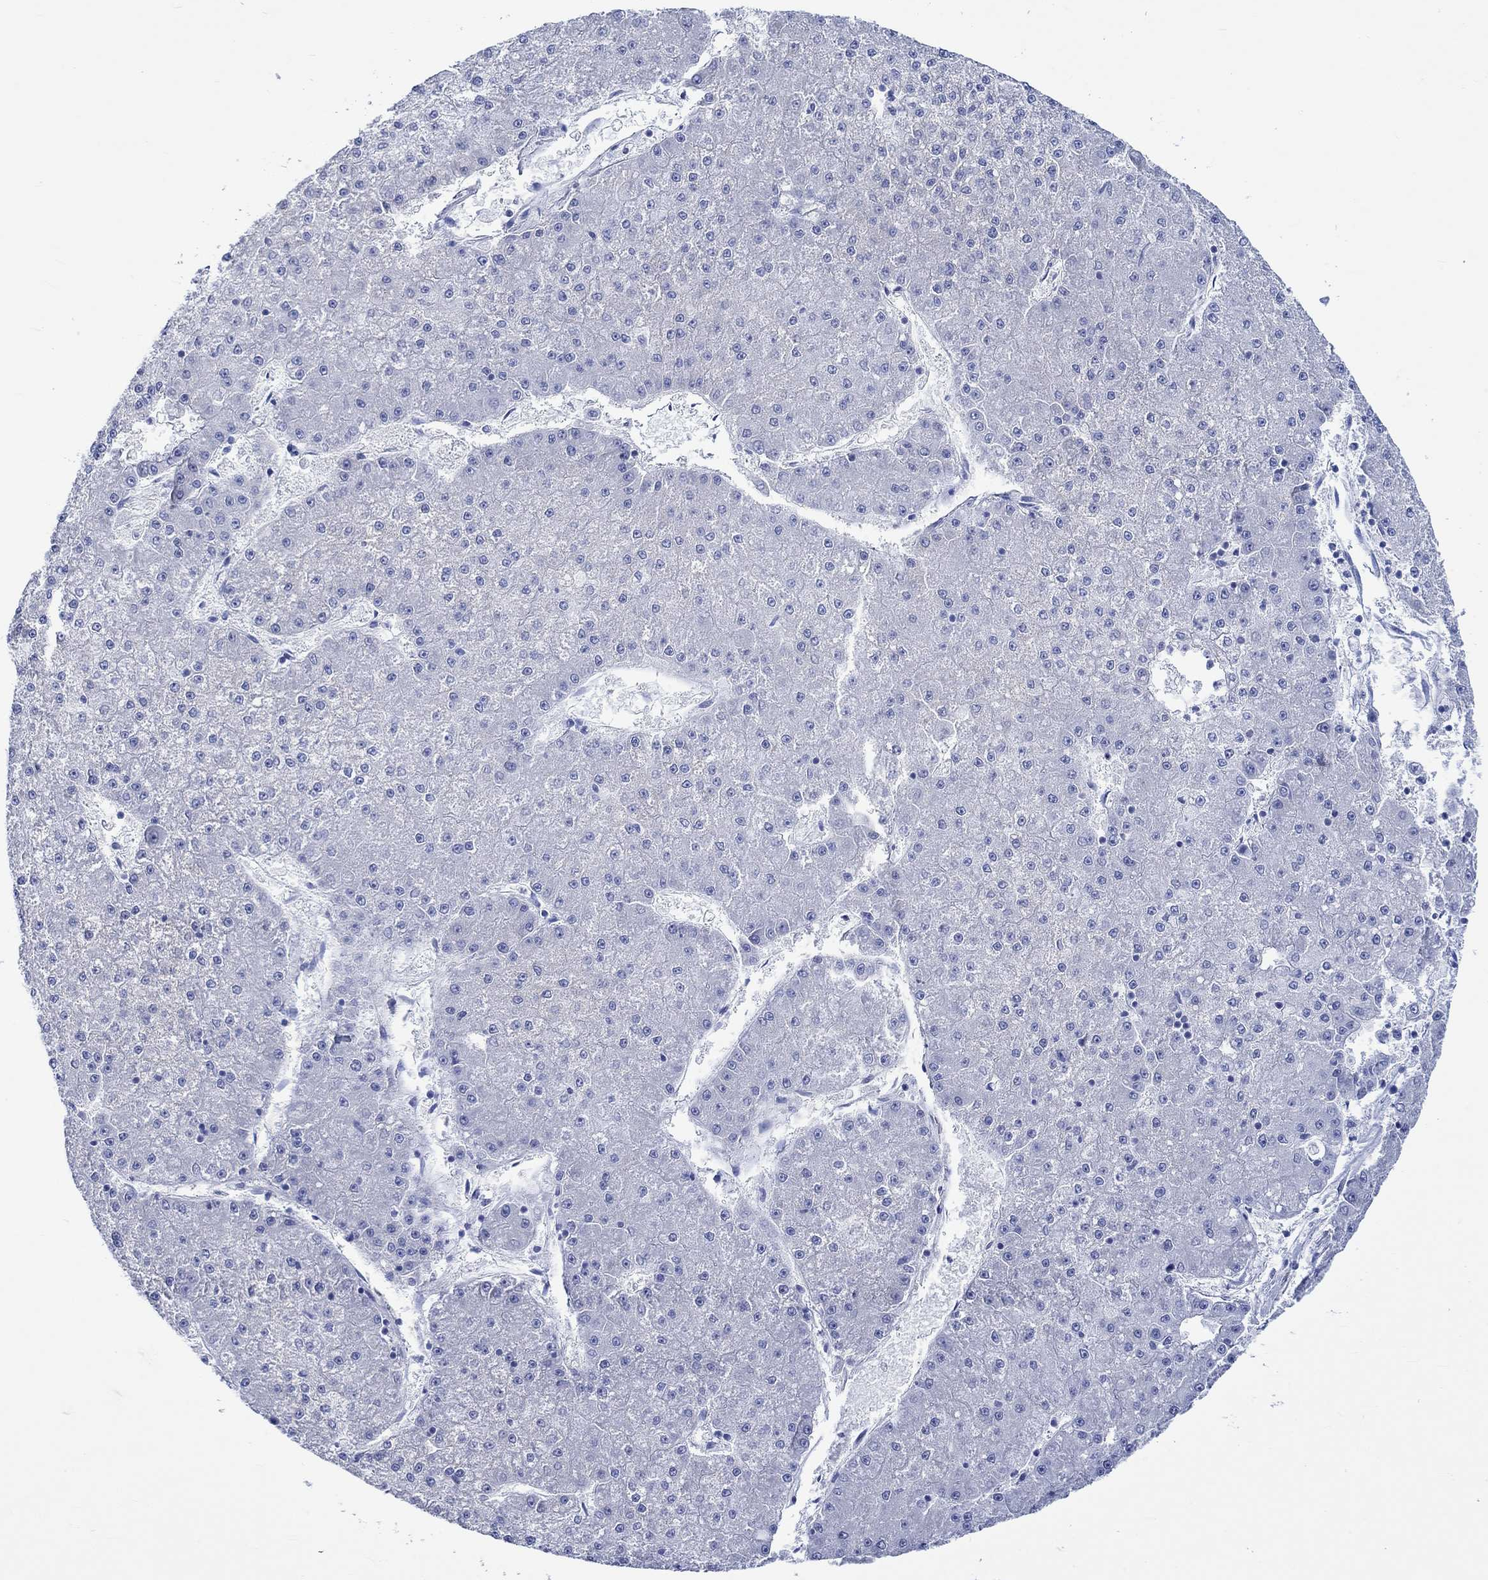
{"staining": {"intensity": "negative", "quantity": "none", "location": "none"}, "tissue": "liver cancer", "cell_type": "Tumor cells", "image_type": "cancer", "snomed": [{"axis": "morphology", "description": "Carcinoma, Hepatocellular, NOS"}, {"axis": "topography", "description": "Liver"}], "caption": "This is a histopathology image of immunohistochemistry staining of liver cancer, which shows no expression in tumor cells. The staining is performed using DAB (3,3'-diaminobenzidine) brown chromogen with nuclei counter-stained in using hematoxylin.", "gene": "KLHL33", "patient": {"sex": "male", "age": 73}}